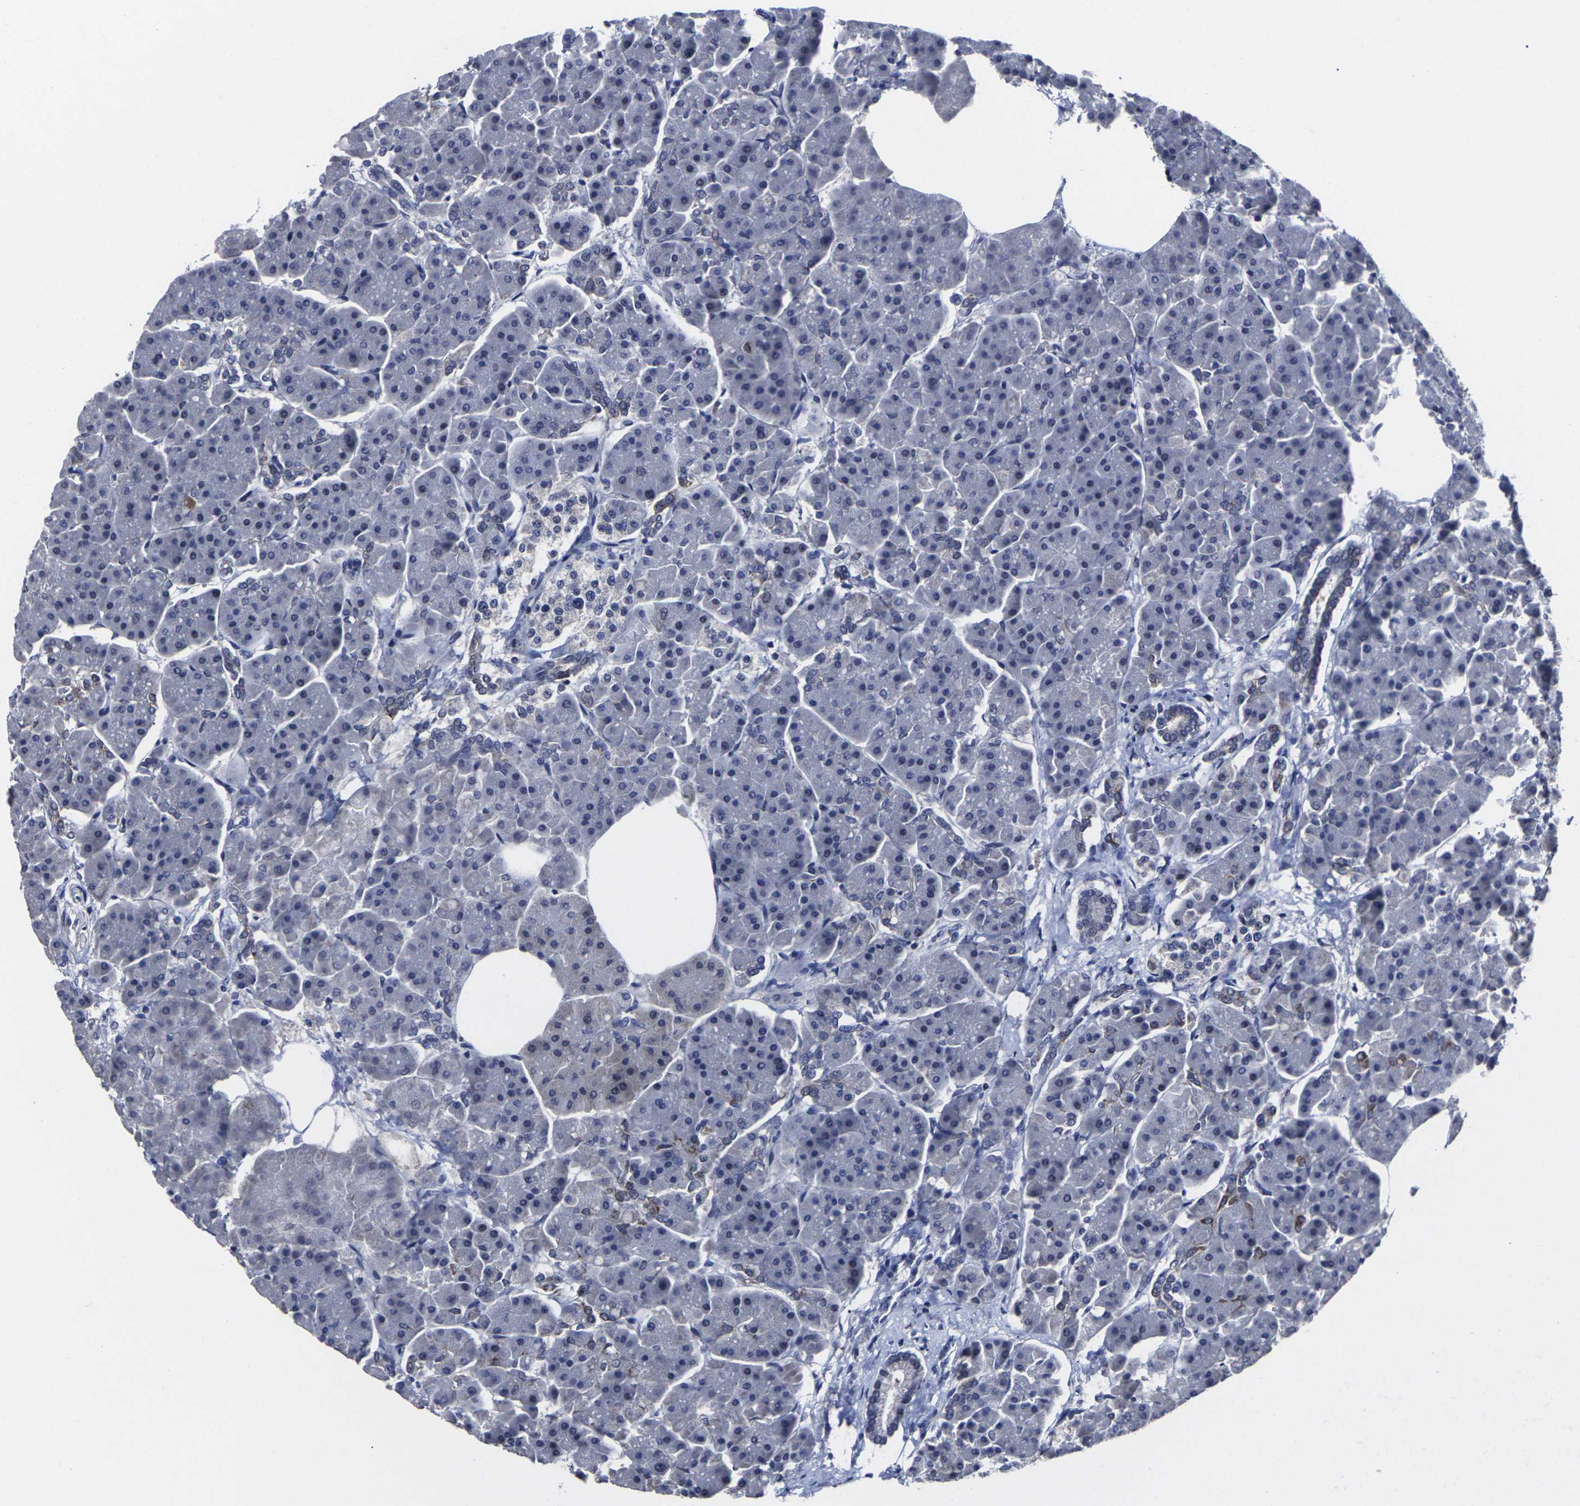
{"staining": {"intensity": "negative", "quantity": "none", "location": "none"}, "tissue": "pancreas", "cell_type": "Exocrine glandular cells", "image_type": "normal", "snomed": [{"axis": "morphology", "description": "Normal tissue, NOS"}, {"axis": "topography", "description": "Pancreas"}], "caption": "There is no significant expression in exocrine glandular cells of pancreas. (DAB immunohistochemistry (IHC) visualized using brightfield microscopy, high magnification).", "gene": "MSANTD4", "patient": {"sex": "female", "age": 70}}